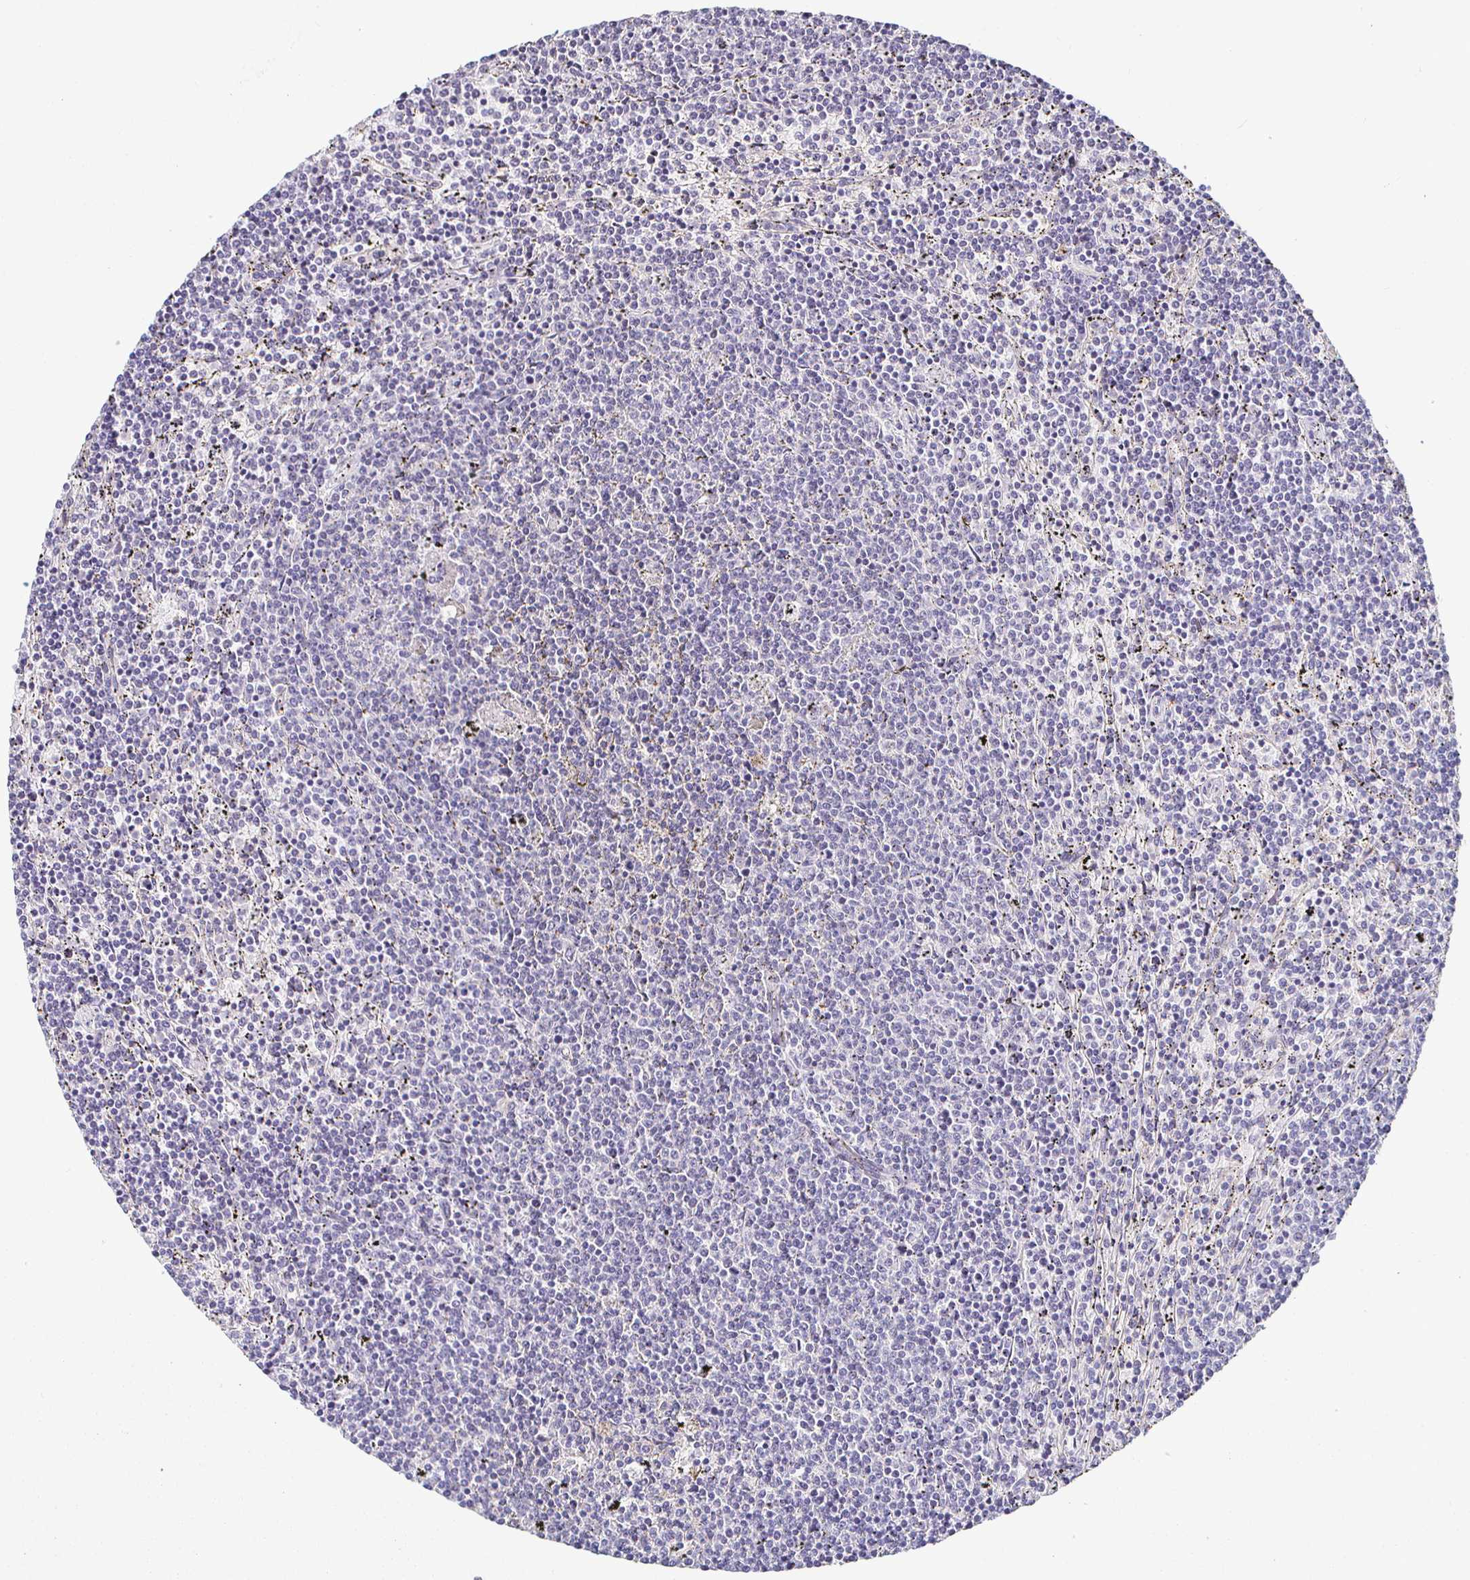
{"staining": {"intensity": "negative", "quantity": "none", "location": "none"}, "tissue": "lymphoma", "cell_type": "Tumor cells", "image_type": "cancer", "snomed": [{"axis": "morphology", "description": "Malignant lymphoma, non-Hodgkin's type, Low grade"}, {"axis": "topography", "description": "Spleen"}], "caption": "The image demonstrates no staining of tumor cells in low-grade malignant lymphoma, non-Hodgkin's type.", "gene": "PIWIL3", "patient": {"sex": "female", "age": 50}}